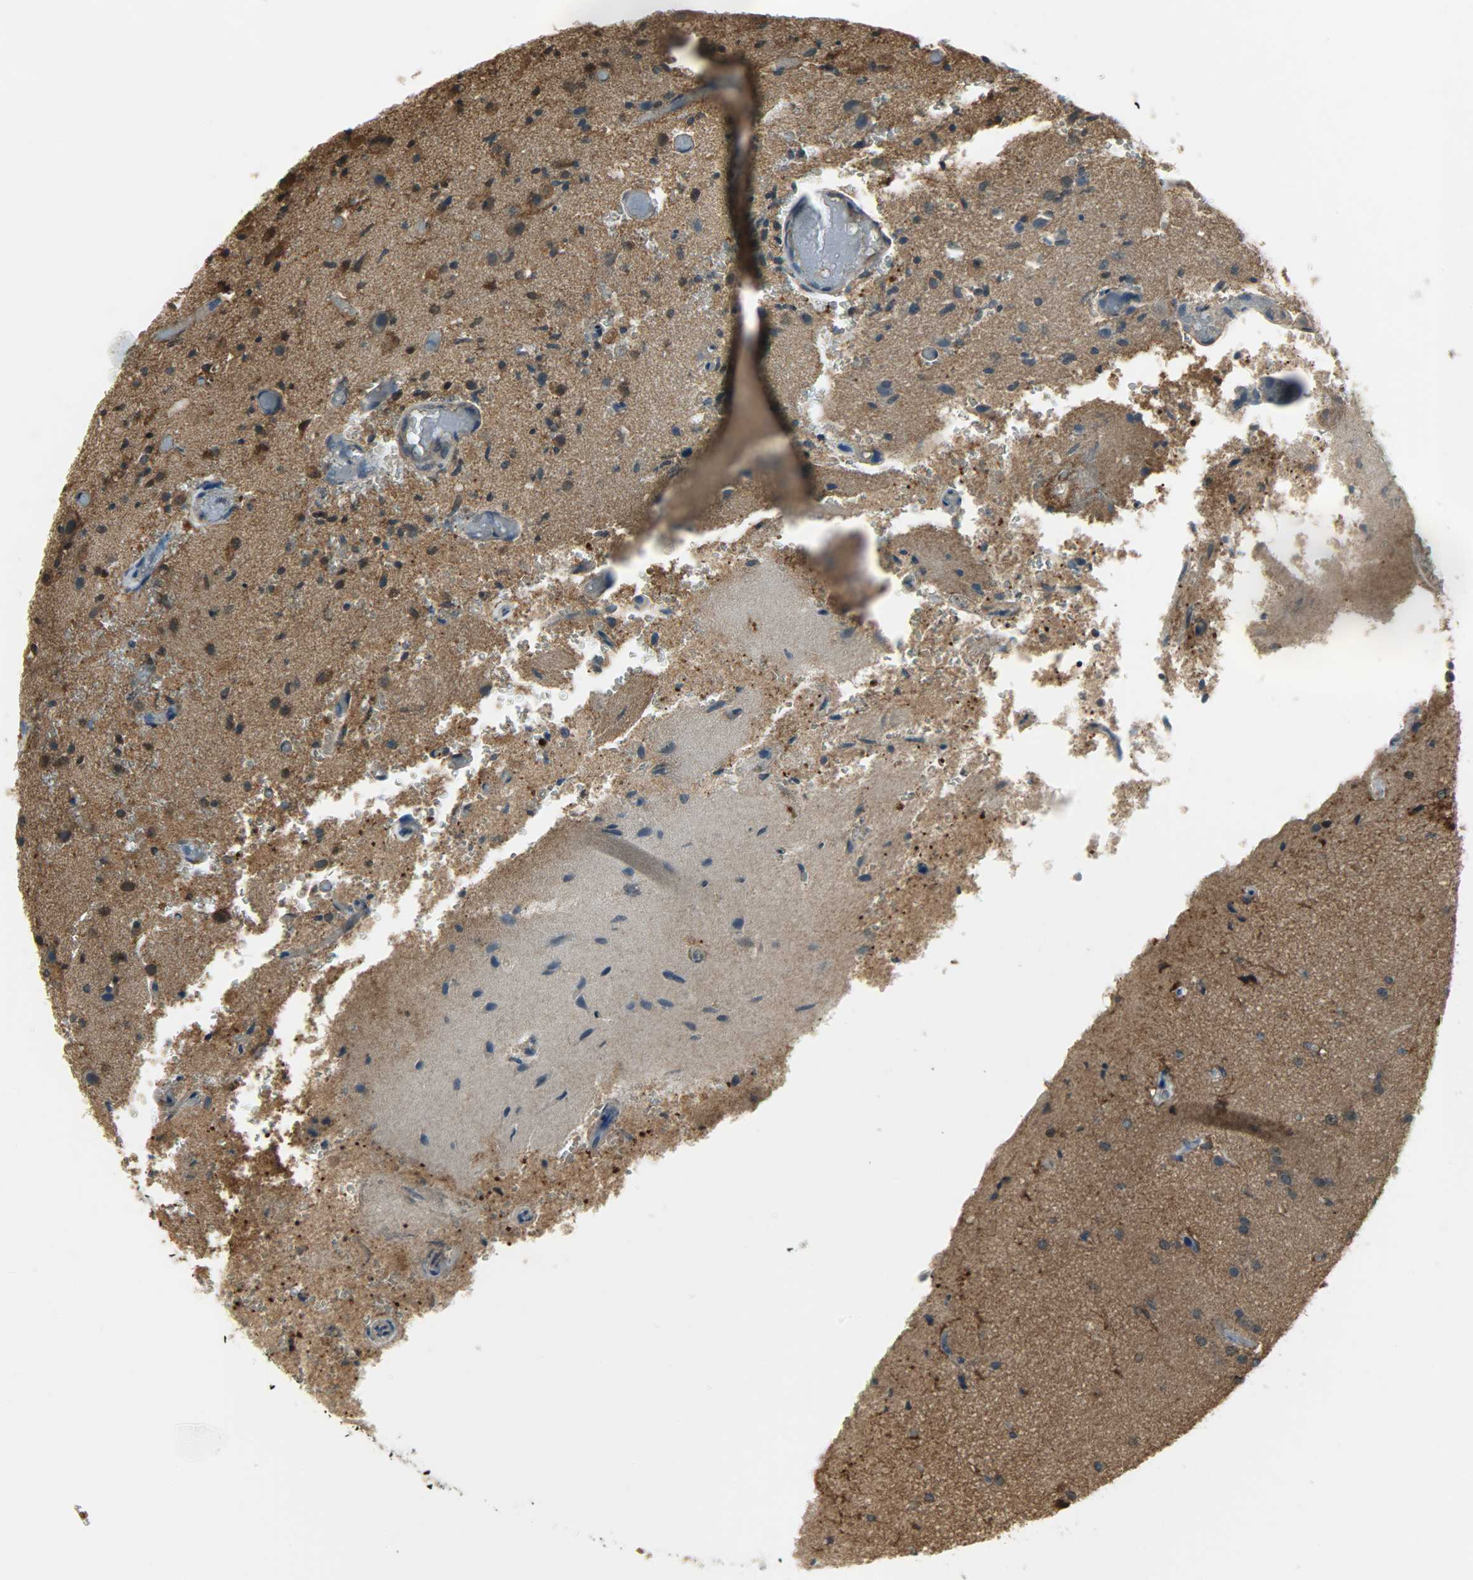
{"staining": {"intensity": "moderate", "quantity": ">75%", "location": "cytoplasmic/membranous"}, "tissue": "glioma", "cell_type": "Tumor cells", "image_type": "cancer", "snomed": [{"axis": "morphology", "description": "Normal tissue, NOS"}, {"axis": "morphology", "description": "Glioma, malignant, High grade"}, {"axis": "topography", "description": "Cerebral cortex"}], "caption": "Tumor cells show medium levels of moderate cytoplasmic/membranous staining in approximately >75% of cells in human glioma.", "gene": "LDHB", "patient": {"sex": "male", "age": 77}}